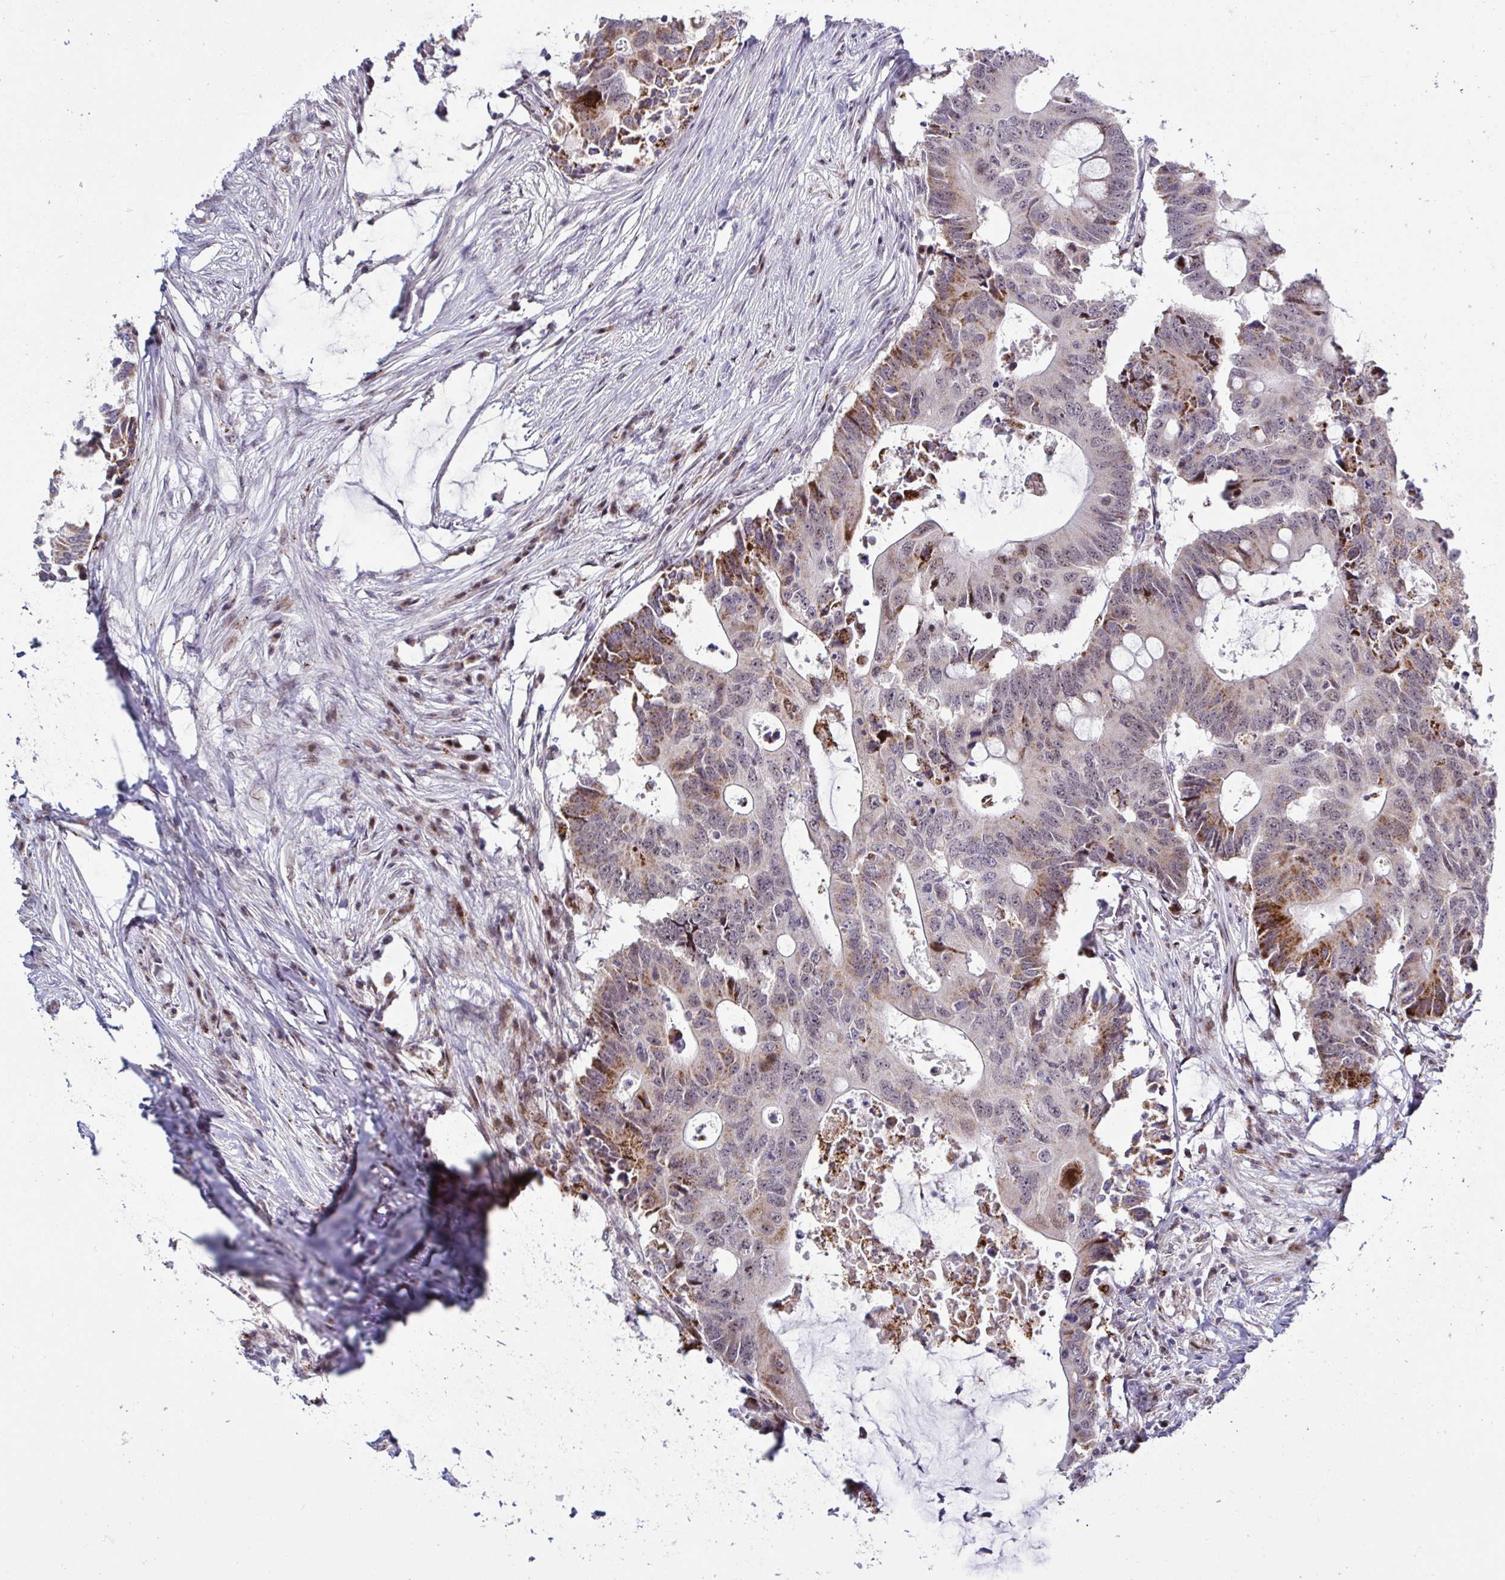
{"staining": {"intensity": "moderate", "quantity": "25%-75%", "location": "cytoplasmic/membranous"}, "tissue": "colorectal cancer", "cell_type": "Tumor cells", "image_type": "cancer", "snomed": [{"axis": "morphology", "description": "Adenocarcinoma, NOS"}, {"axis": "topography", "description": "Colon"}], "caption": "Immunohistochemical staining of human colorectal cancer (adenocarcinoma) shows medium levels of moderate cytoplasmic/membranous protein positivity in approximately 25%-75% of tumor cells.", "gene": "DZIP1", "patient": {"sex": "male", "age": 71}}